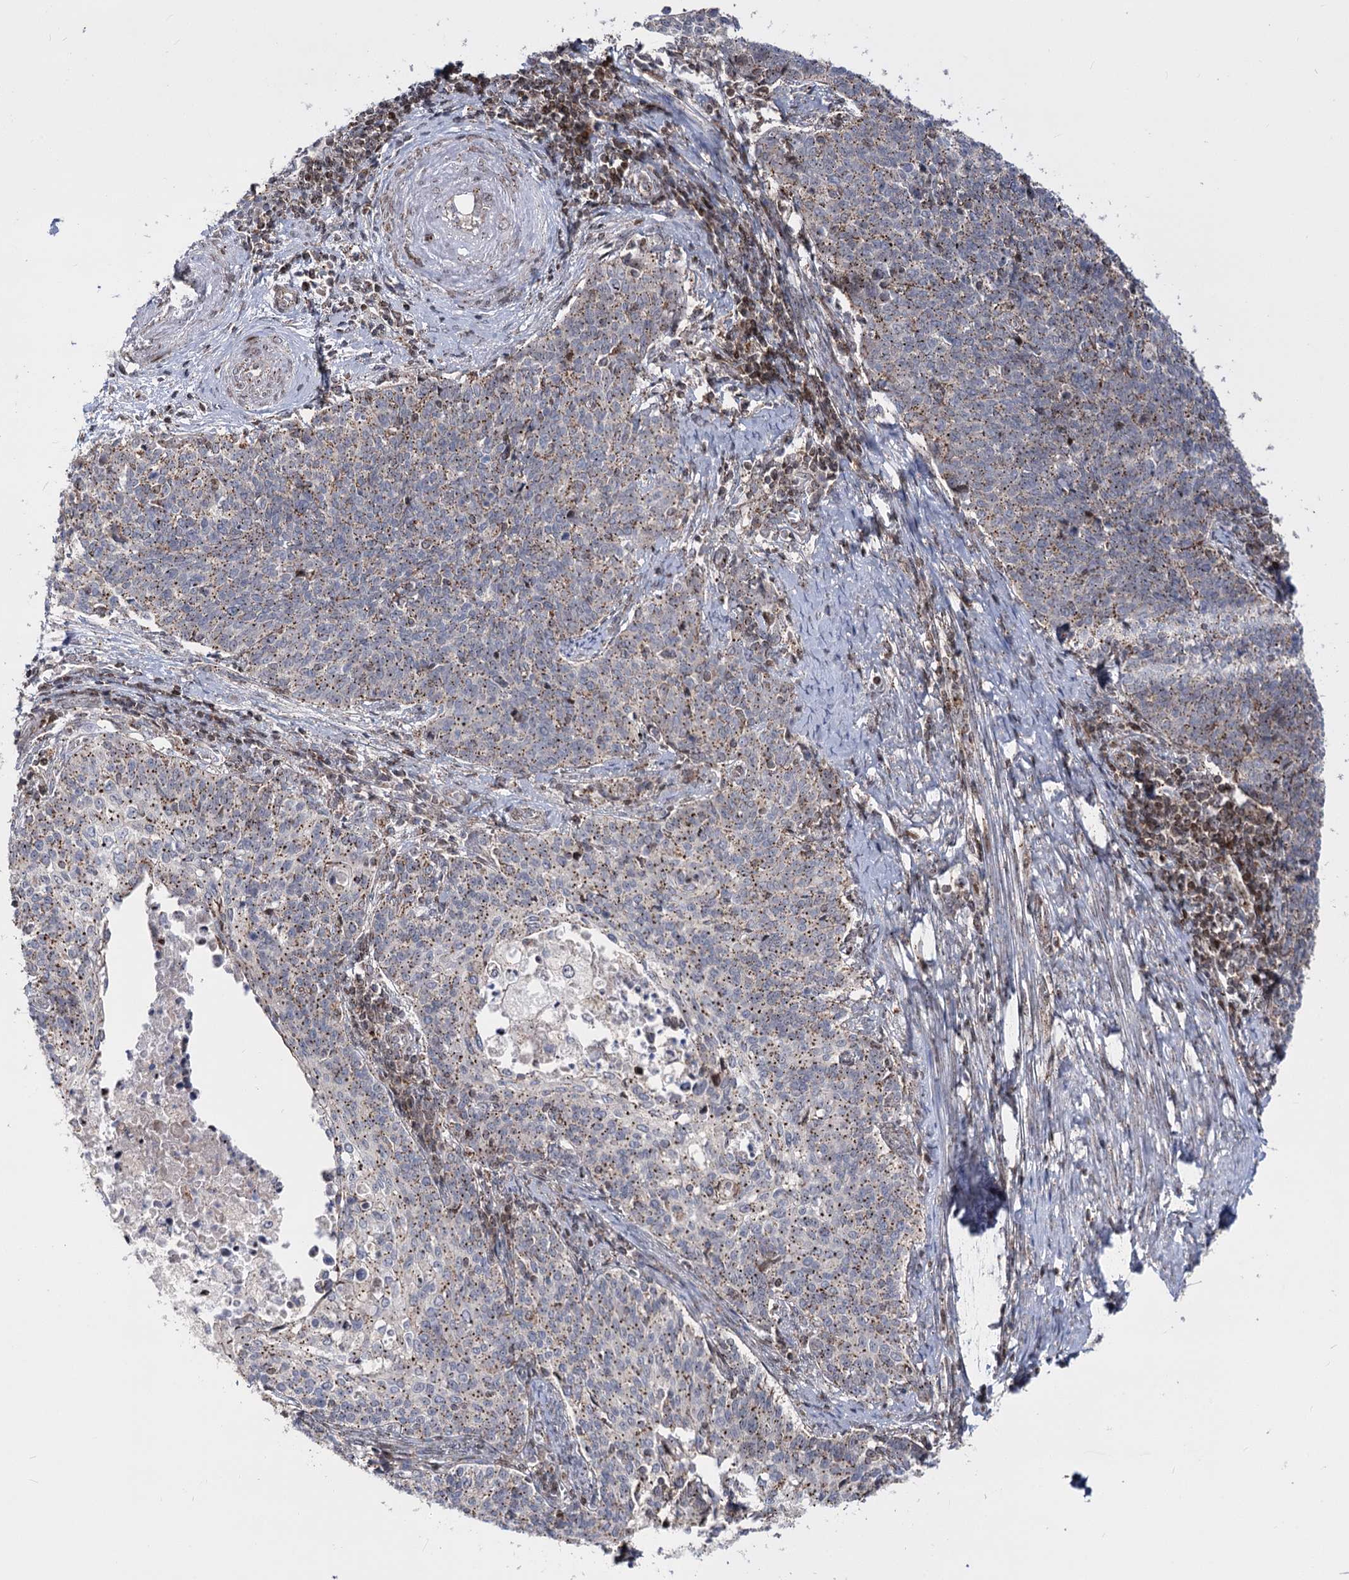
{"staining": {"intensity": "weak", "quantity": "25%-75%", "location": "cytoplasmic/membranous"}, "tissue": "cervical cancer", "cell_type": "Tumor cells", "image_type": "cancer", "snomed": [{"axis": "morphology", "description": "Squamous cell carcinoma, NOS"}, {"axis": "topography", "description": "Cervix"}], "caption": "Immunohistochemical staining of human cervical cancer displays low levels of weak cytoplasmic/membranous protein expression in approximately 25%-75% of tumor cells.", "gene": "ZFYVE27", "patient": {"sex": "female", "age": 39}}